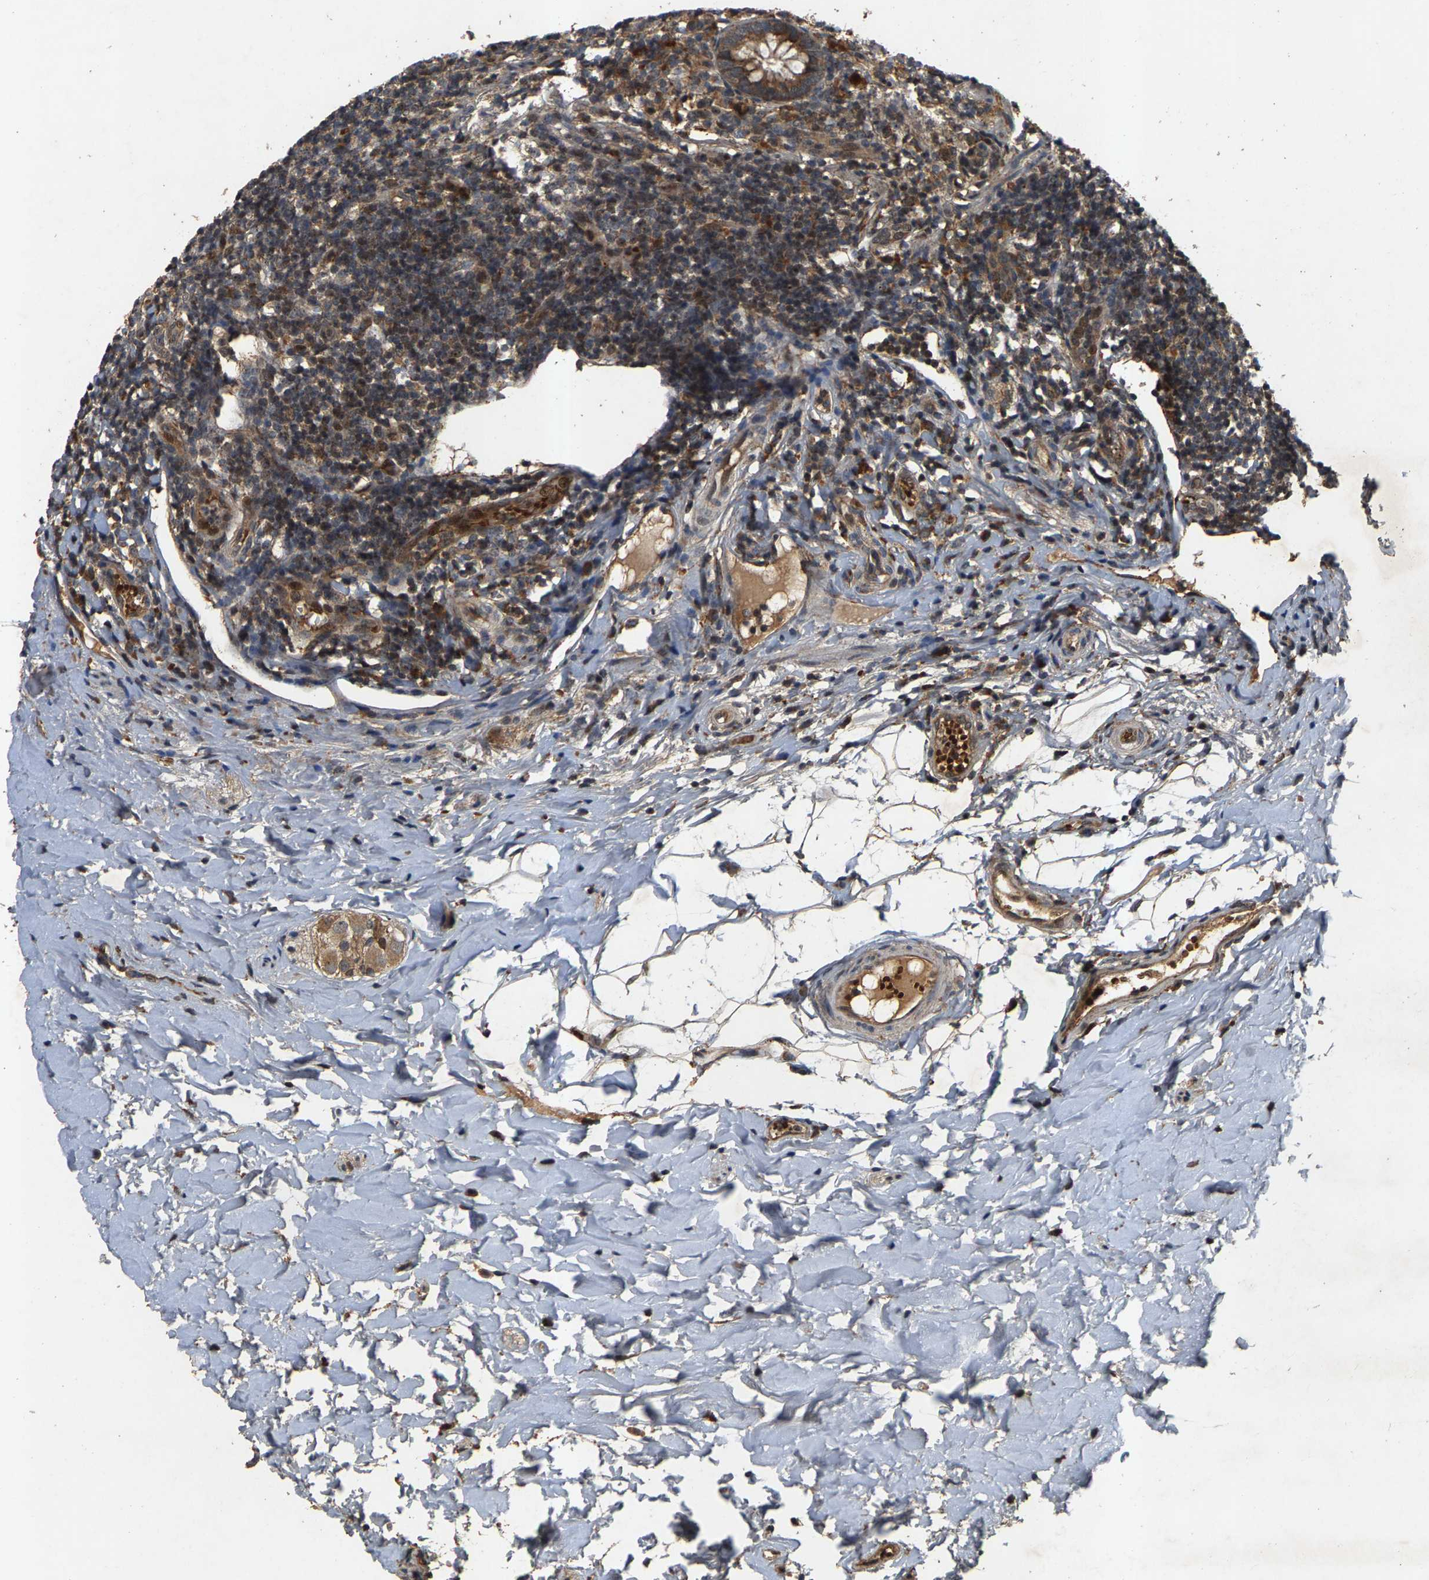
{"staining": {"intensity": "moderate", "quantity": ">75%", "location": "cytoplasmic/membranous"}, "tissue": "appendix", "cell_type": "Glandular cells", "image_type": "normal", "snomed": [{"axis": "morphology", "description": "Normal tissue, NOS"}, {"axis": "topography", "description": "Appendix"}], "caption": "A photomicrograph of human appendix stained for a protein demonstrates moderate cytoplasmic/membranous brown staining in glandular cells.", "gene": "CIDEC", "patient": {"sex": "female", "age": 20}}